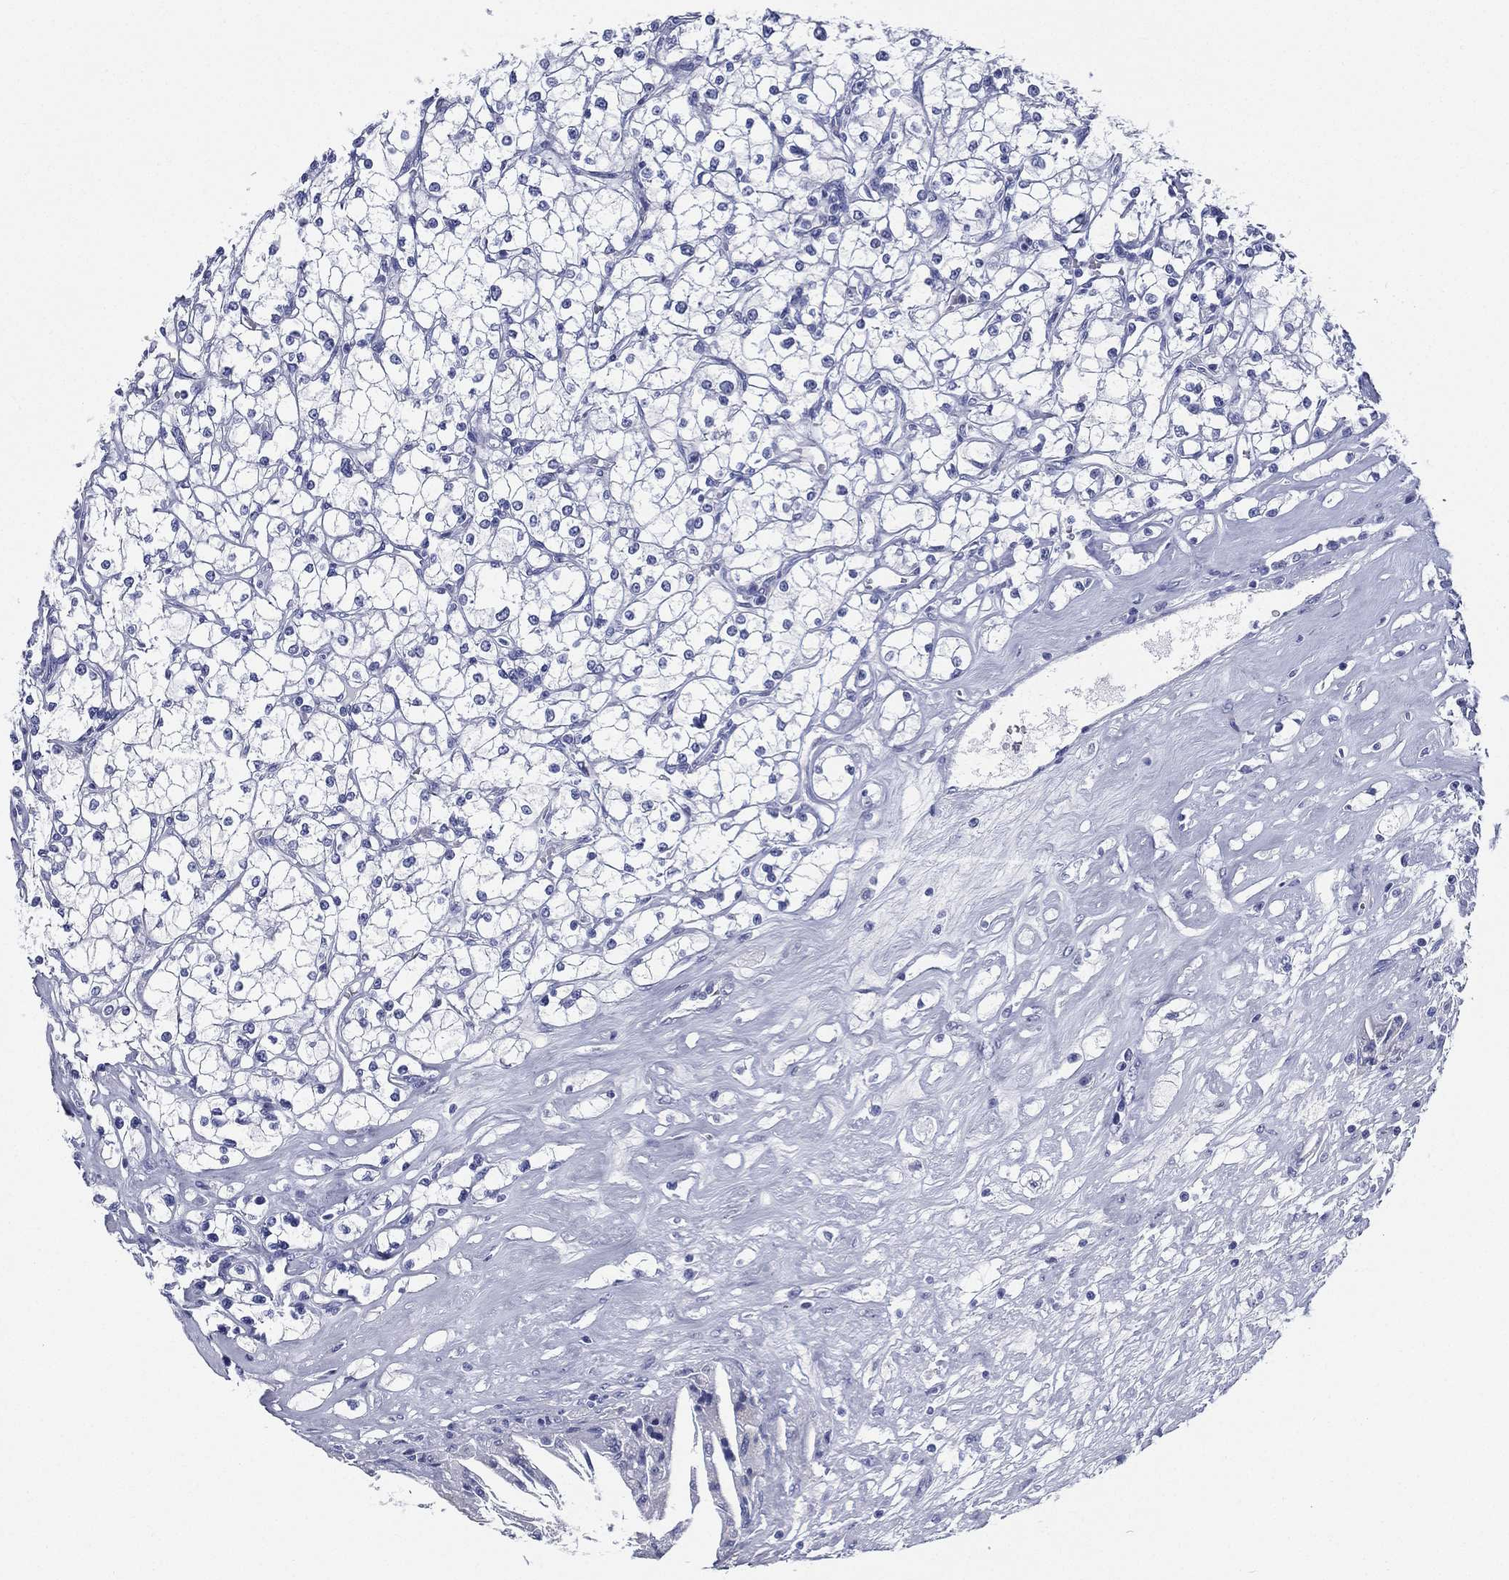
{"staining": {"intensity": "negative", "quantity": "none", "location": "none"}, "tissue": "renal cancer", "cell_type": "Tumor cells", "image_type": "cancer", "snomed": [{"axis": "morphology", "description": "Adenocarcinoma, NOS"}, {"axis": "topography", "description": "Kidney"}], "caption": "This micrograph is of renal adenocarcinoma stained with immunohistochemistry to label a protein in brown with the nuclei are counter-stained blue. There is no expression in tumor cells. Brightfield microscopy of immunohistochemistry stained with DAB (3,3'-diaminobenzidine) (brown) and hematoxylin (blue), captured at high magnification.", "gene": "RSPH4A", "patient": {"sex": "male", "age": 67}}